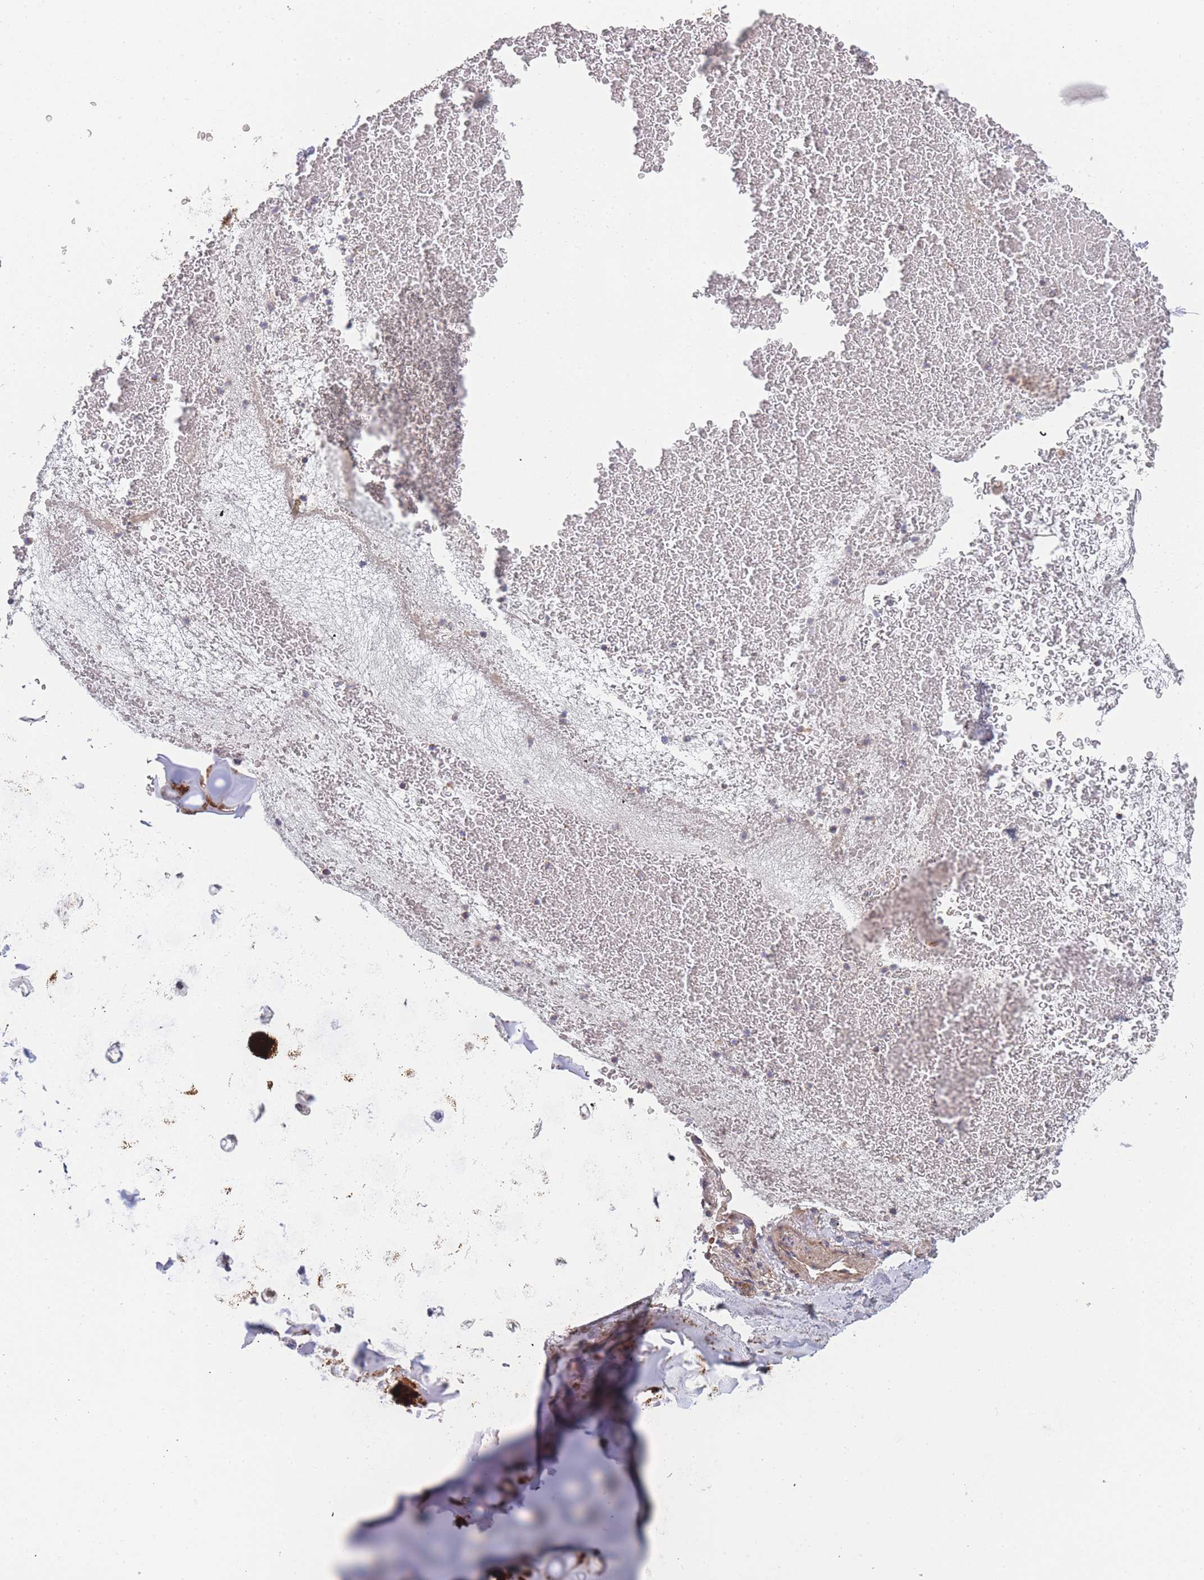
{"staining": {"intensity": "strong", "quantity": ">75%", "location": "cytoplasmic/membranous"}, "tissue": "soft tissue", "cell_type": "Chondrocytes", "image_type": "normal", "snomed": [{"axis": "morphology", "description": "Normal tissue, NOS"}, {"axis": "topography", "description": "Cartilage tissue"}], "caption": "Immunohistochemical staining of benign soft tissue demonstrates >75% levels of strong cytoplasmic/membranous protein positivity in approximately >75% of chondrocytes. (DAB IHC with brightfield microscopy, high magnification).", "gene": "MTRES1", "patient": {"sex": "male", "age": 73}}